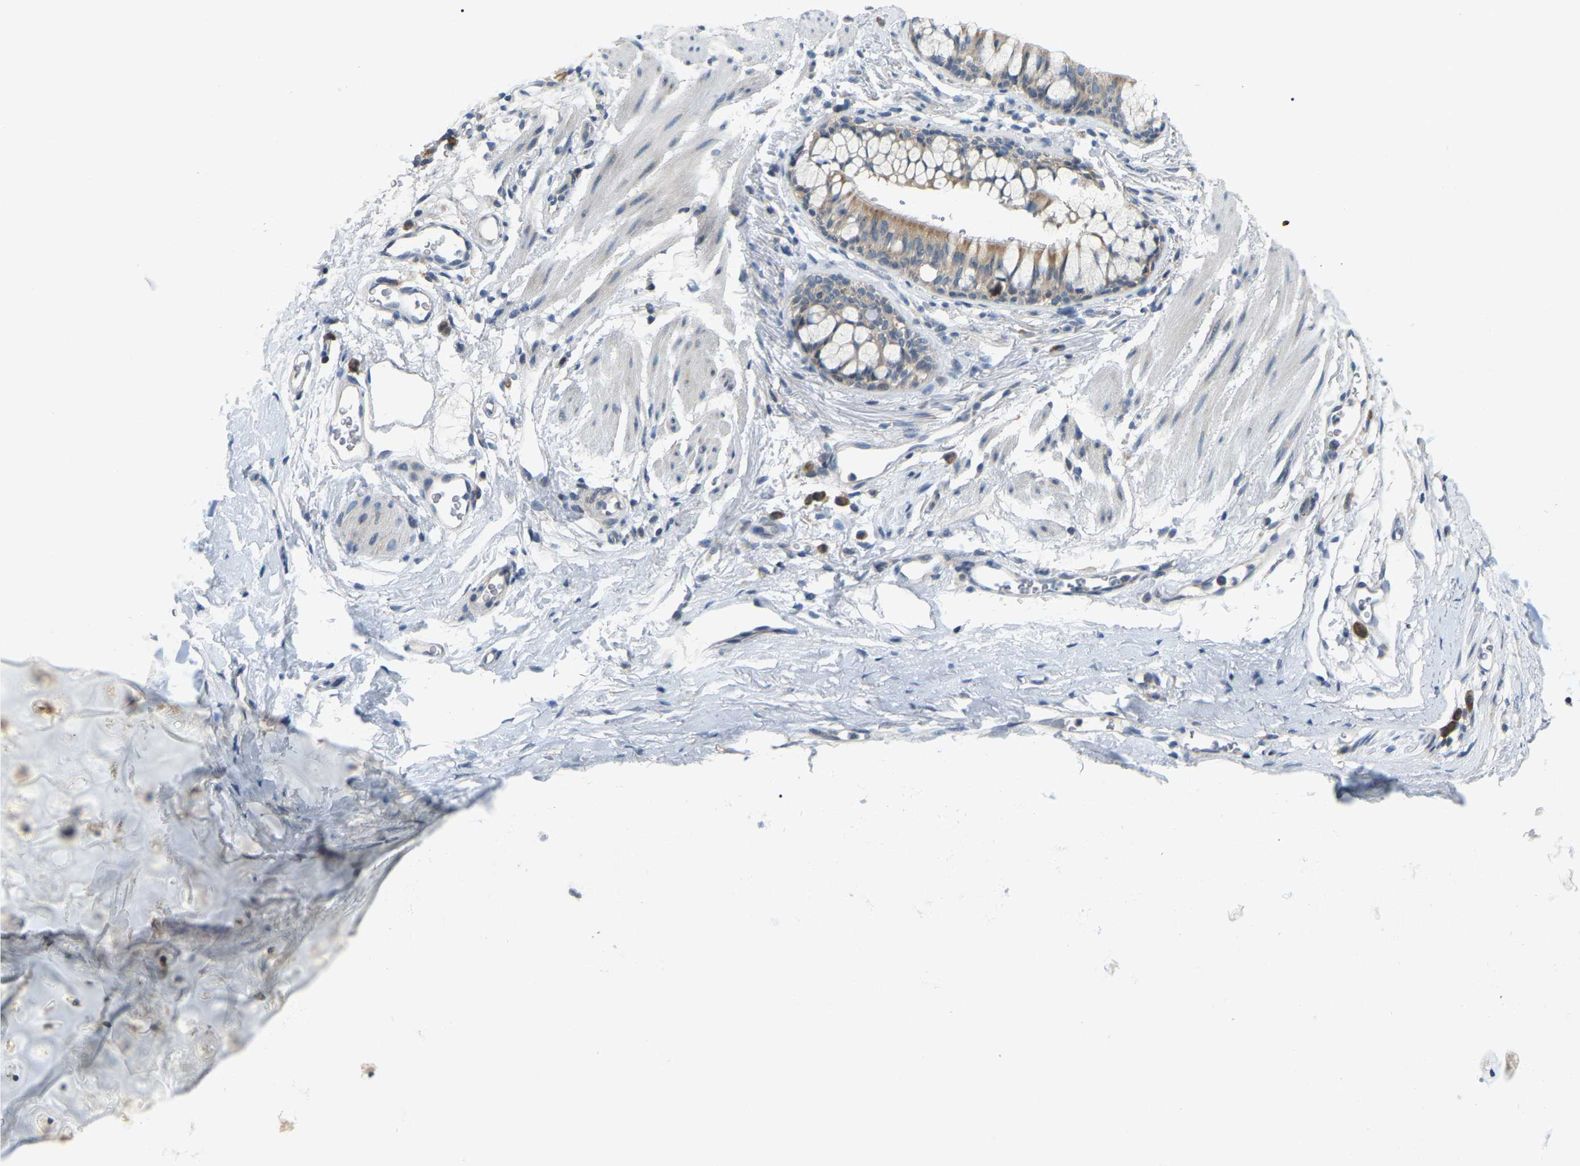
{"staining": {"intensity": "moderate", "quantity": ">75%", "location": "cytoplasmic/membranous"}, "tissue": "bronchus", "cell_type": "Respiratory epithelial cells", "image_type": "normal", "snomed": [{"axis": "morphology", "description": "Normal tissue, NOS"}, {"axis": "topography", "description": "Cartilage tissue"}, {"axis": "topography", "description": "Bronchus"}], "caption": "Approximately >75% of respiratory epithelial cells in unremarkable human bronchus exhibit moderate cytoplasmic/membranous protein expression as visualized by brown immunohistochemical staining.", "gene": "ENSG00000283765", "patient": {"sex": "female", "age": 53}}